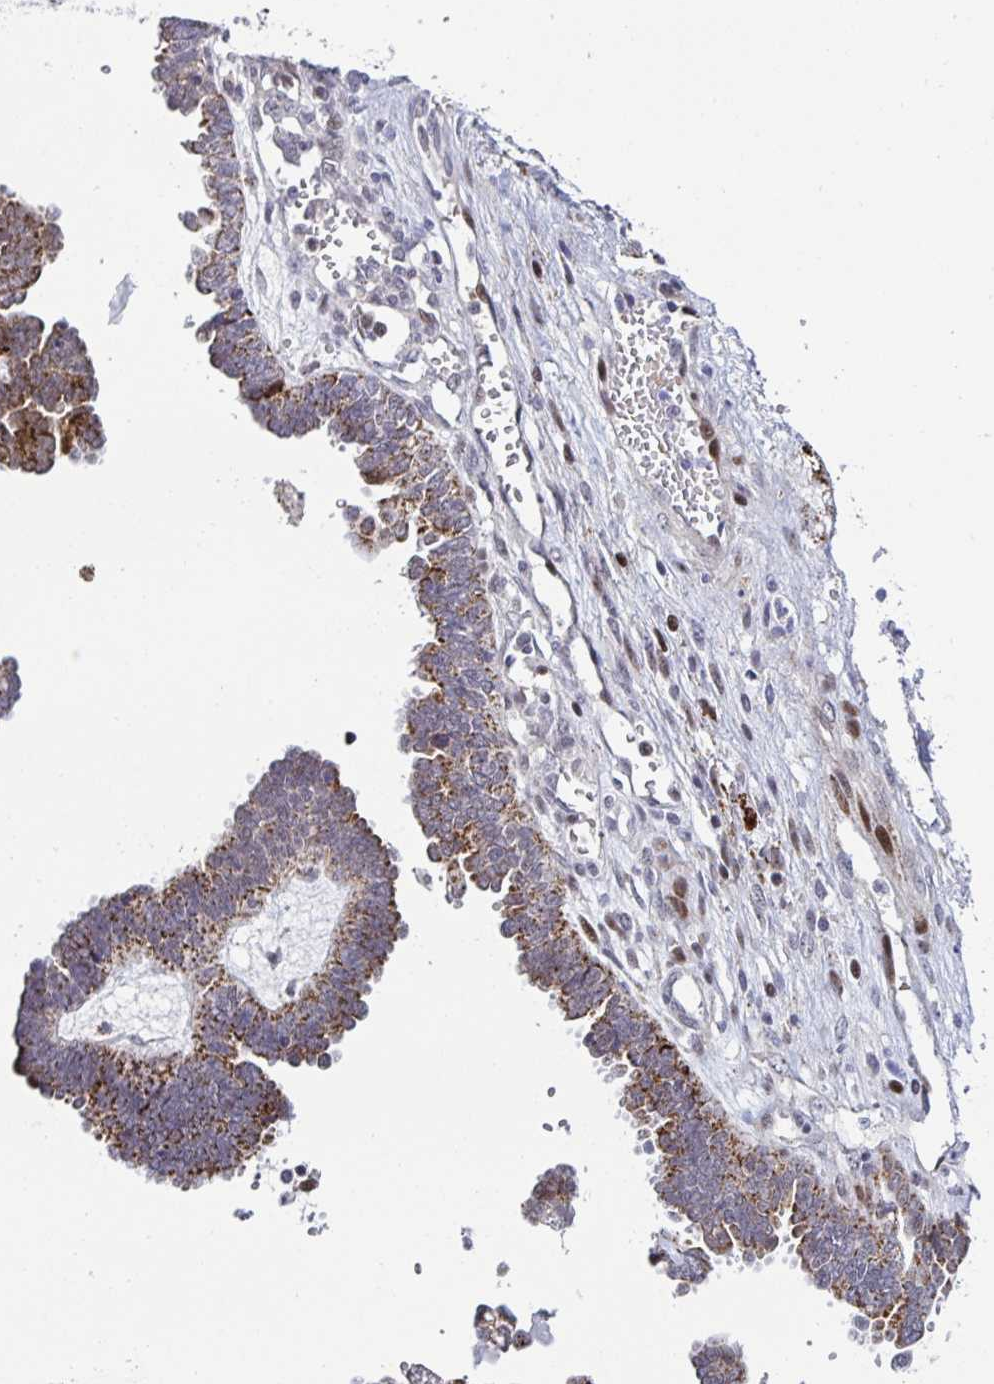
{"staining": {"intensity": "moderate", "quantity": ">75%", "location": "cytoplasmic/membranous"}, "tissue": "ovarian cancer", "cell_type": "Tumor cells", "image_type": "cancer", "snomed": [{"axis": "morphology", "description": "Cystadenocarcinoma, serous, NOS"}, {"axis": "topography", "description": "Ovary"}], "caption": "High-magnification brightfield microscopy of ovarian serous cystadenocarcinoma stained with DAB (3,3'-diaminobenzidine) (brown) and counterstained with hematoxylin (blue). tumor cells exhibit moderate cytoplasmic/membranous expression is appreciated in about>75% of cells.", "gene": "DZIP1", "patient": {"sex": "female", "age": 51}}